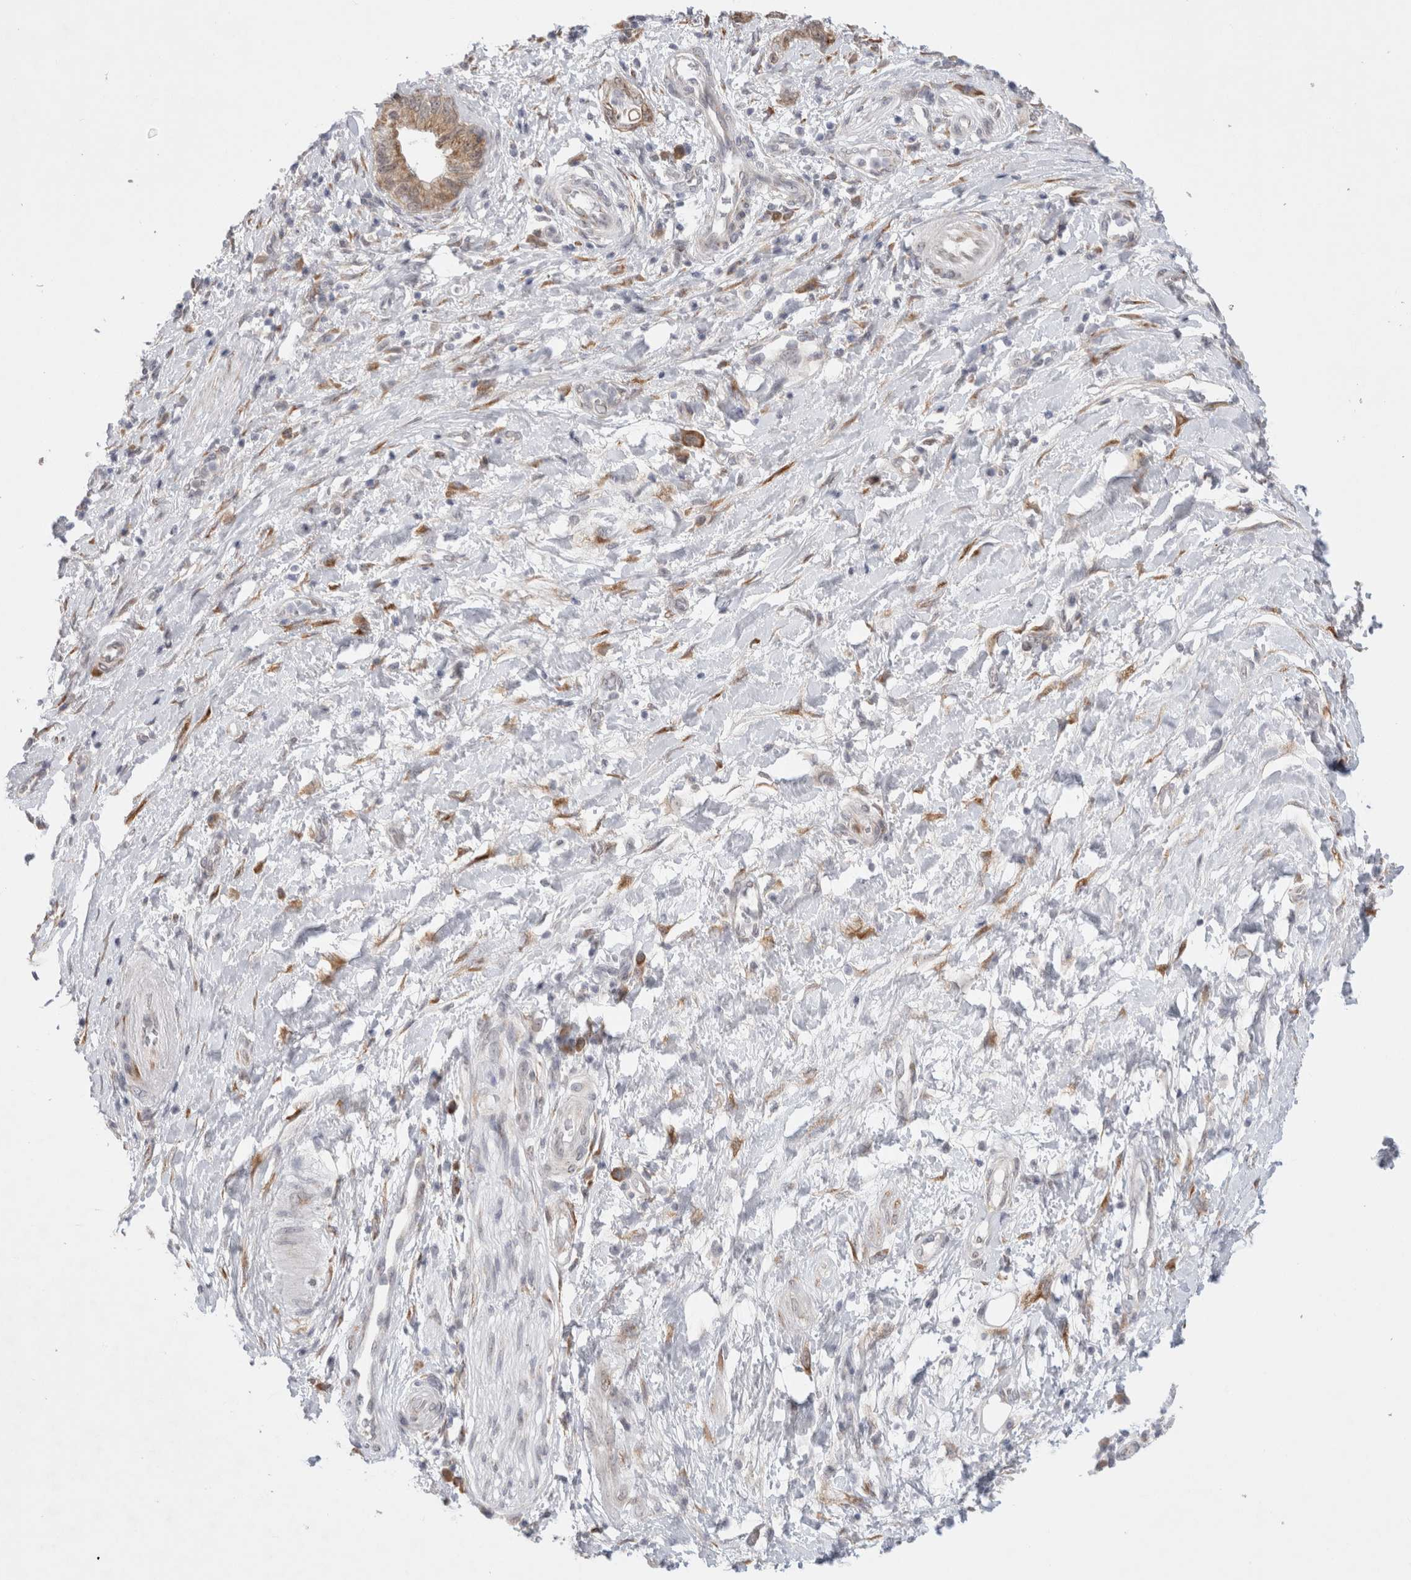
{"staining": {"intensity": "weak", "quantity": ">75%", "location": "cytoplasmic/membranous"}, "tissue": "pancreatic cancer", "cell_type": "Tumor cells", "image_type": "cancer", "snomed": [{"axis": "morphology", "description": "Adenocarcinoma, NOS"}, {"axis": "topography", "description": "Pancreas"}], "caption": "Protein expression analysis of human pancreatic cancer (adenocarcinoma) reveals weak cytoplasmic/membranous positivity in about >75% of tumor cells.", "gene": "TRMT1L", "patient": {"sex": "female", "age": 73}}